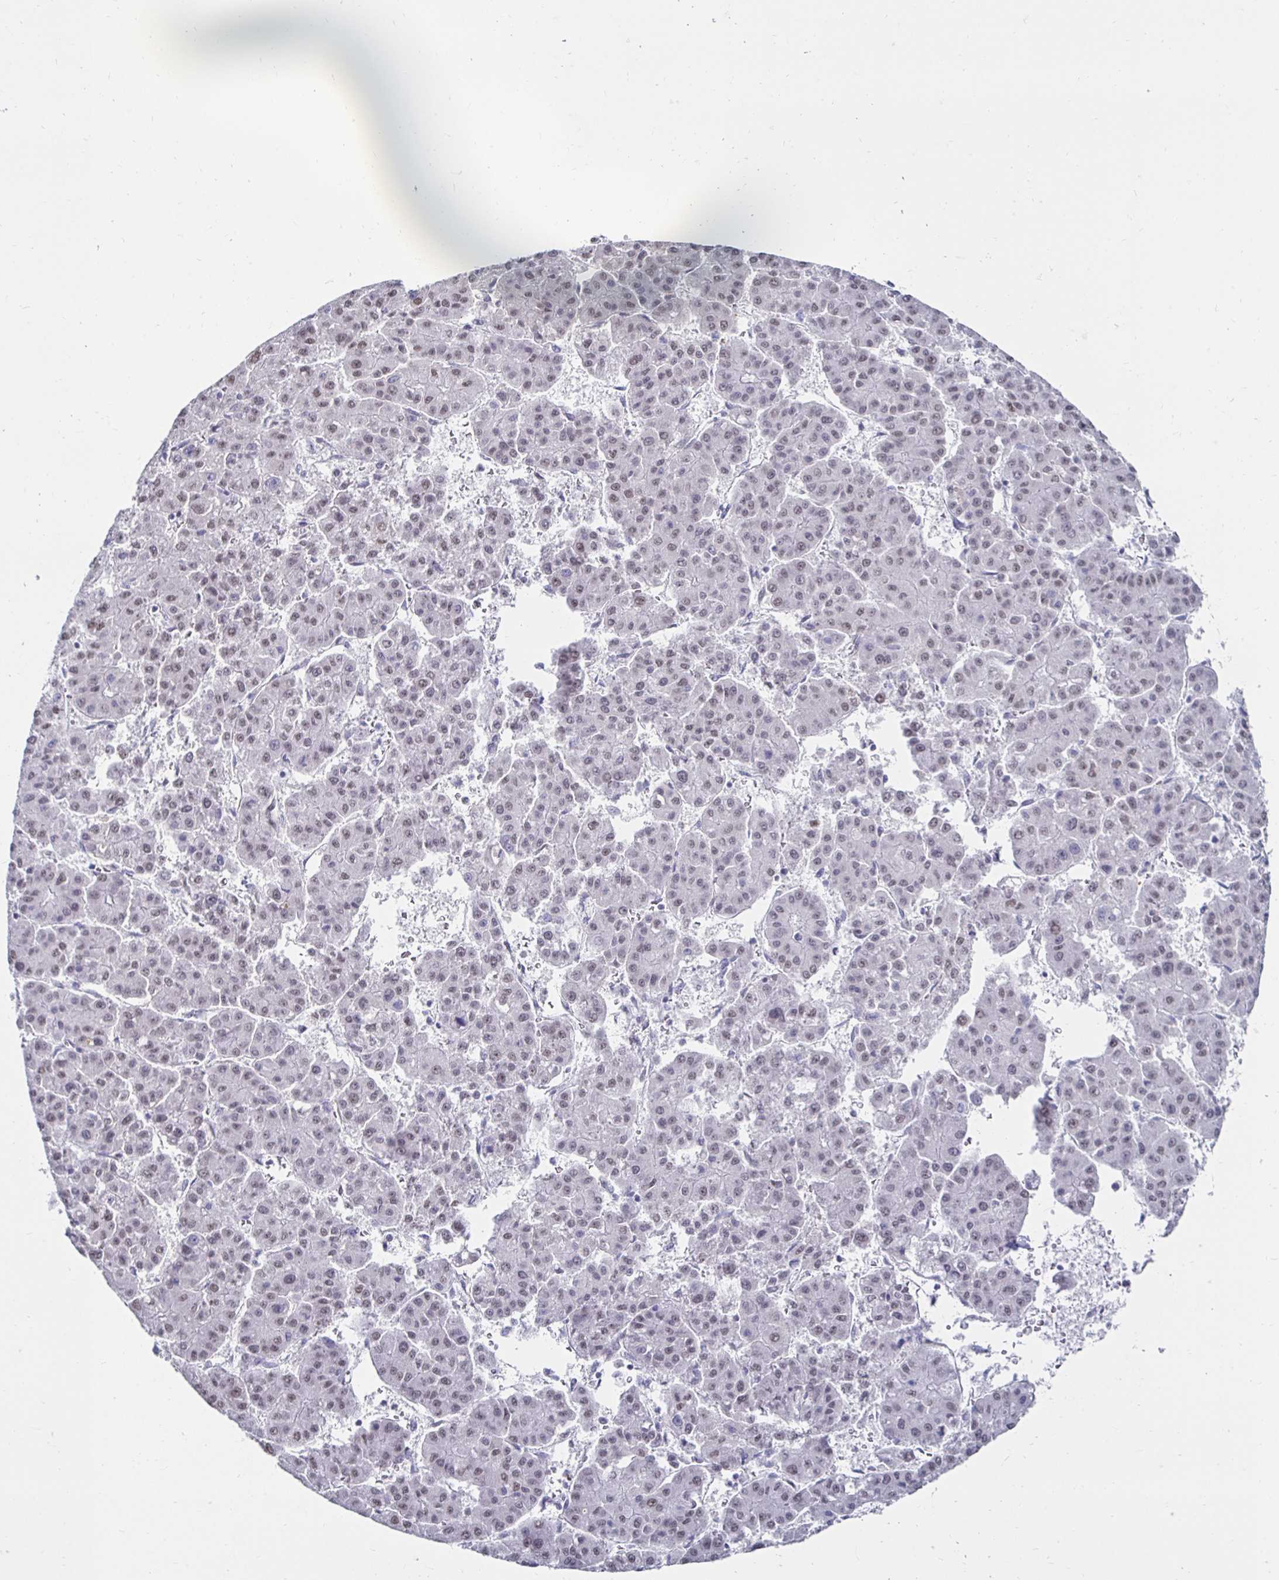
{"staining": {"intensity": "weak", "quantity": "25%-75%", "location": "nuclear"}, "tissue": "liver cancer", "cell_type": "Tumor cells", "image_type": "cancer", "snomed": [{"axis": "morphology", "description": "Carcinoma, Hepatocellular, NOS"}, {"axis": "topography", "description": "Liver"}], "caption": "Human liver hepatocellular carcinoma stained with a protein marker demonstrates weak staining in tumor cells.", "gene": "NOCT", "patient": {"sex": "male", "age": 73}}